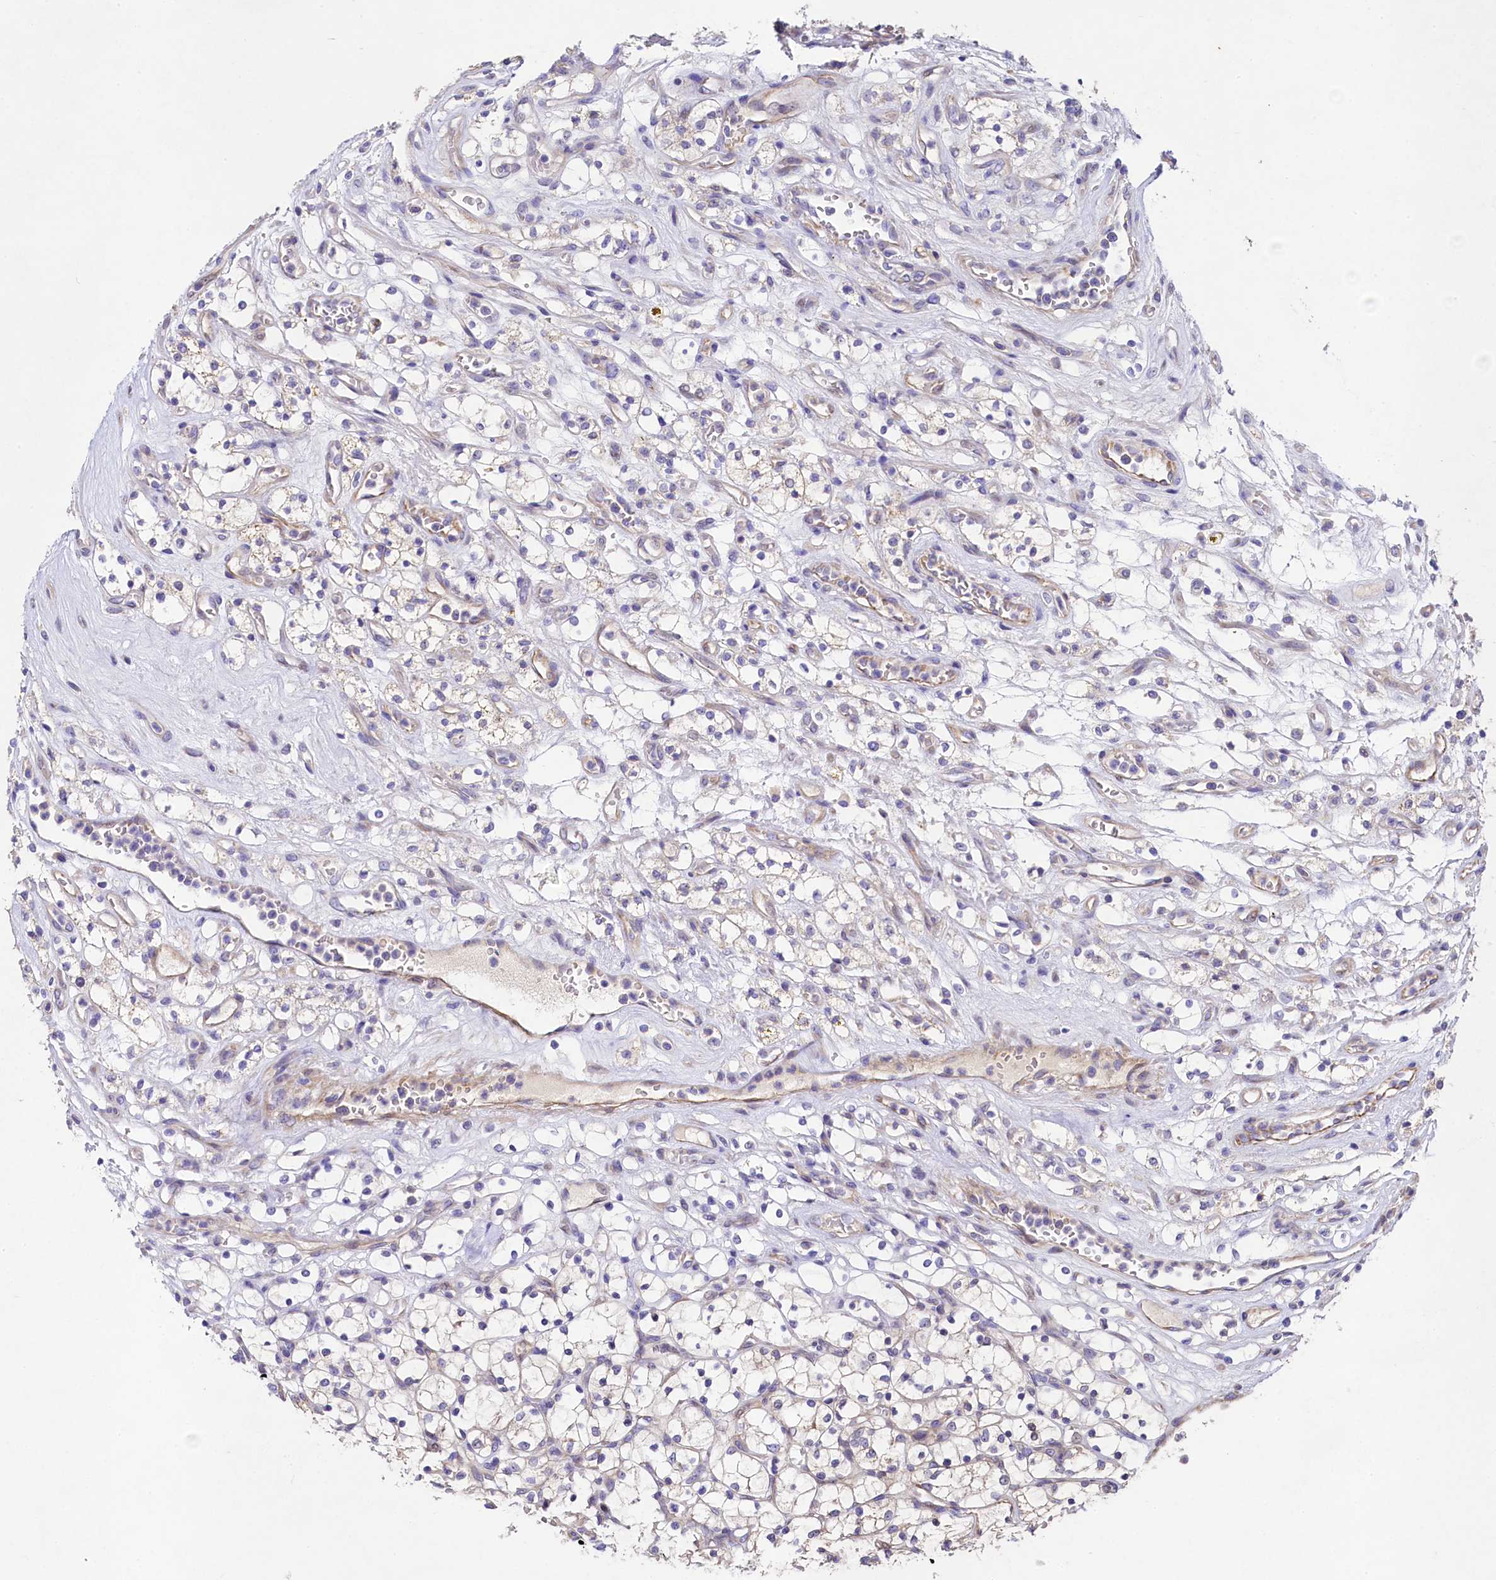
{"staining": {"intensity": "weak", "quantity": "<25%", "location": "cytoplasmic/membranous"}, "tissue": "renal cancer", "cell_type": "Tumor cells", "image_type": "cancer", "snomed": [{"axis": "morphology", "description": "Adenocarcinoma, NOS"}, {"axis": "topography", "description": "Kidney"}], "caption": "This is an IHC micrograph of human adenocarcinoma (renal). There is no staining in tumor cells.", "gene": "FXYD6", "patient": {"sex": "female", "age": 69}}